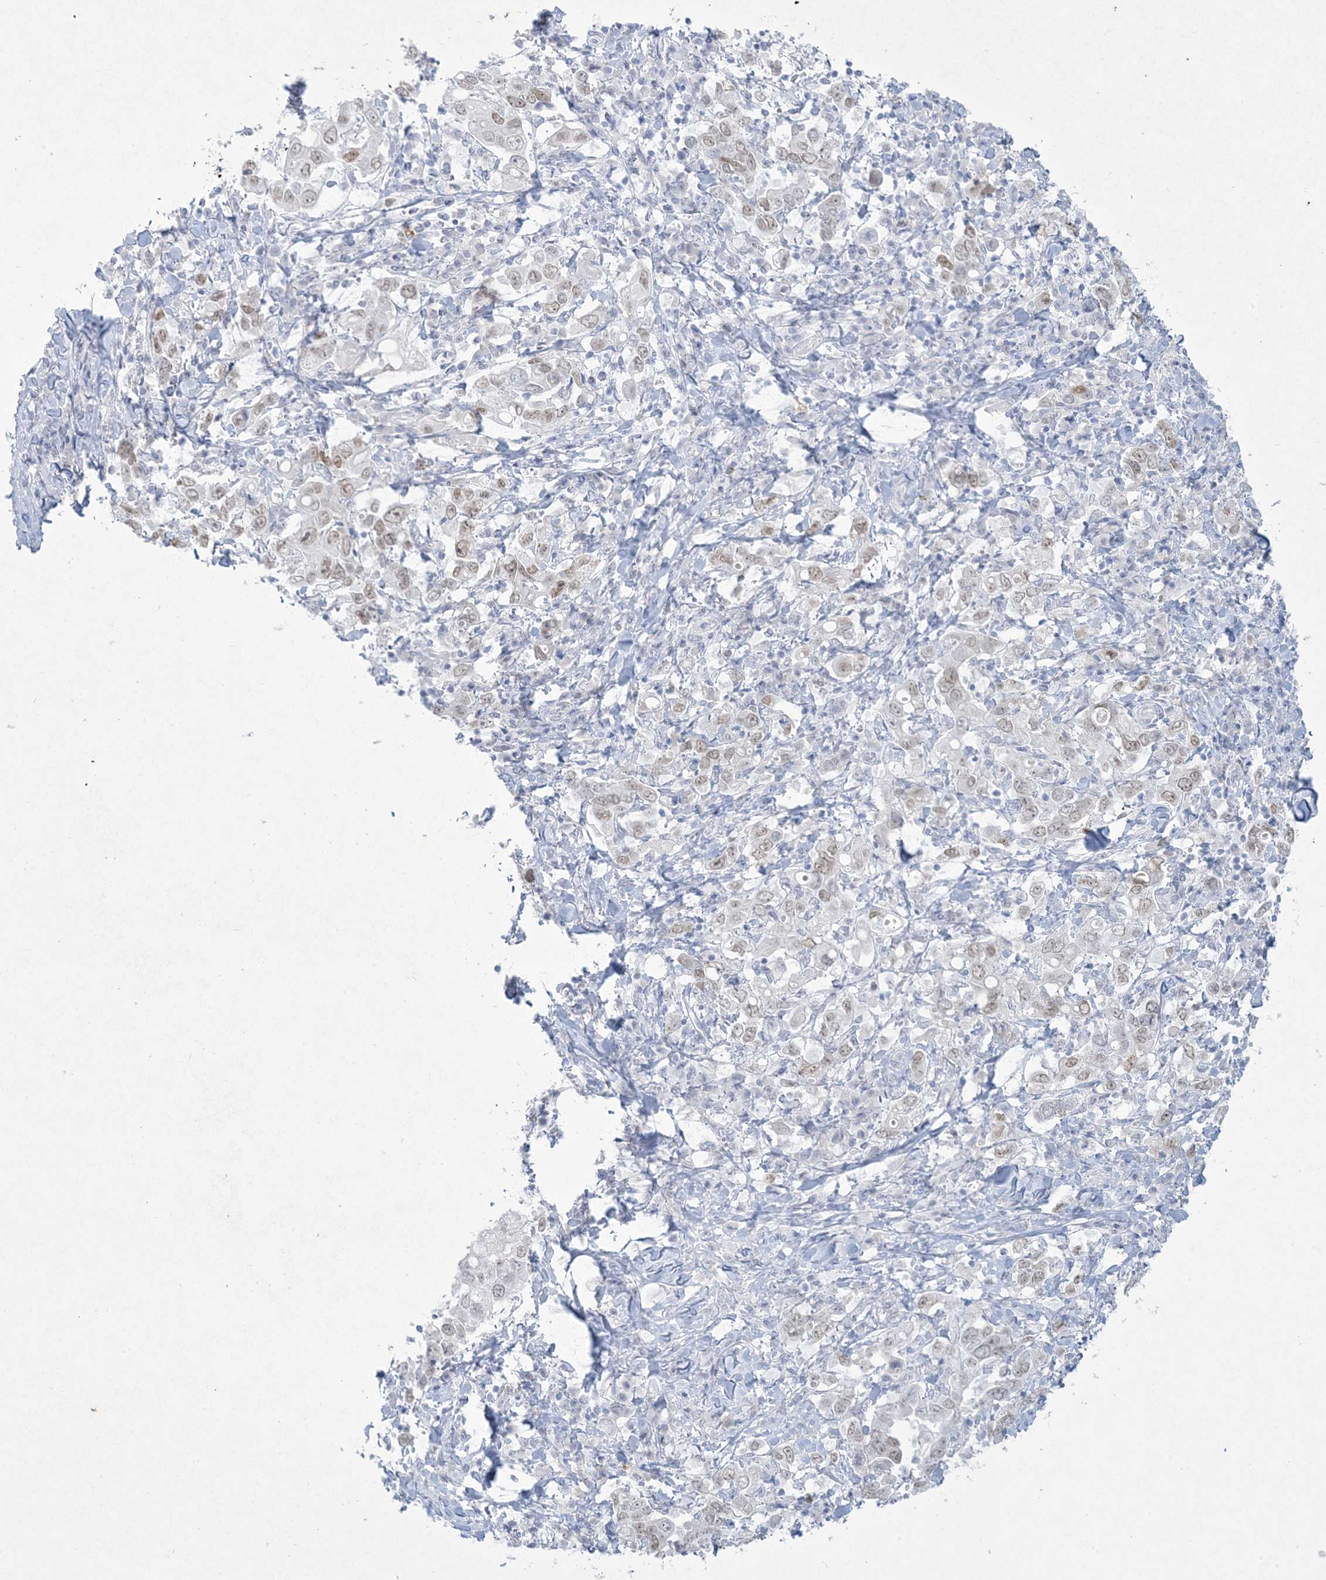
{"staining": {"intensity": "weak", "quantity": "25%-75%", "location": "nuclear"}, "tissue": "stomach cancer", "cell_type": "Tumor cells", "image_type": "cancer", "snomed": [{"axis": "morphology", "description": "Adenocarcinoma, NOS"}, {"axis": "topography", "description": "Stomach, upper"}], "caption": "Stomach adenocarcinoma stained with DAB IHC demonstrates low levels of weak nuclear expression in approximately 25%-75% of tumor cells. The staining was performed using DAB to visualize the protein expression in brown, while the nuclei were stained in blue with hematoxylin (Magnification: 20x).", "gene": "HOMEZ", "patient": {"sex": "male", "age": 62}}